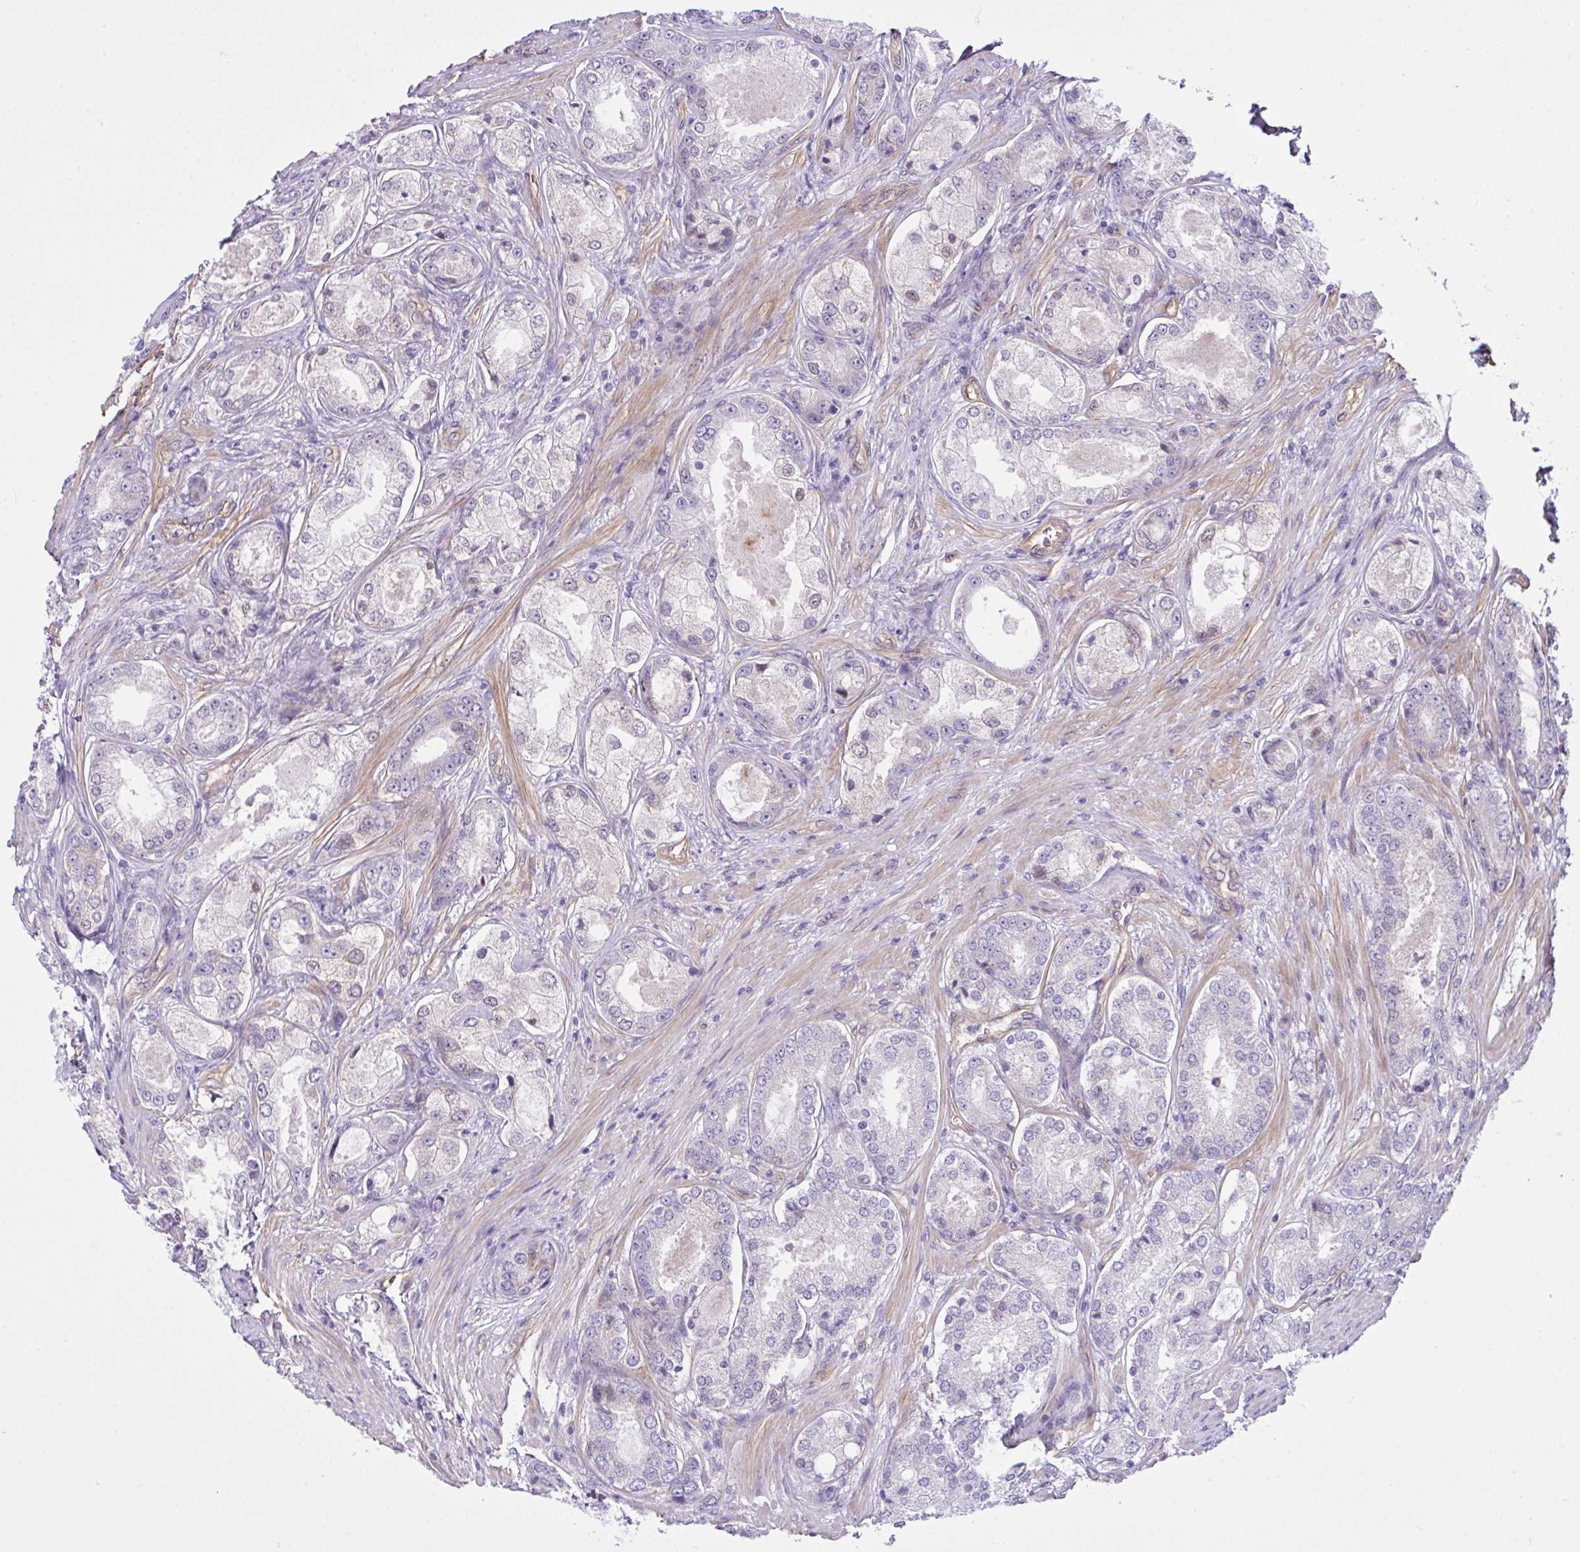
{"staining": {"intensity": "negative", "quantity": "none", "location": "none"}, "tissue": "prostate cancer", "cell_type": "Tumor cells", "image_type": "cancer", "snomed": [{"axis": "morphology", "description": "Adenocarcinoma, Low grade"}, {"axis": "topography", "description": "Prostate"}], "caption": "Tumor cells are negative for brown protein staining in prostate cancer.", "gene": "RSKR", "patient": {"sex": "male", "age": 68}}